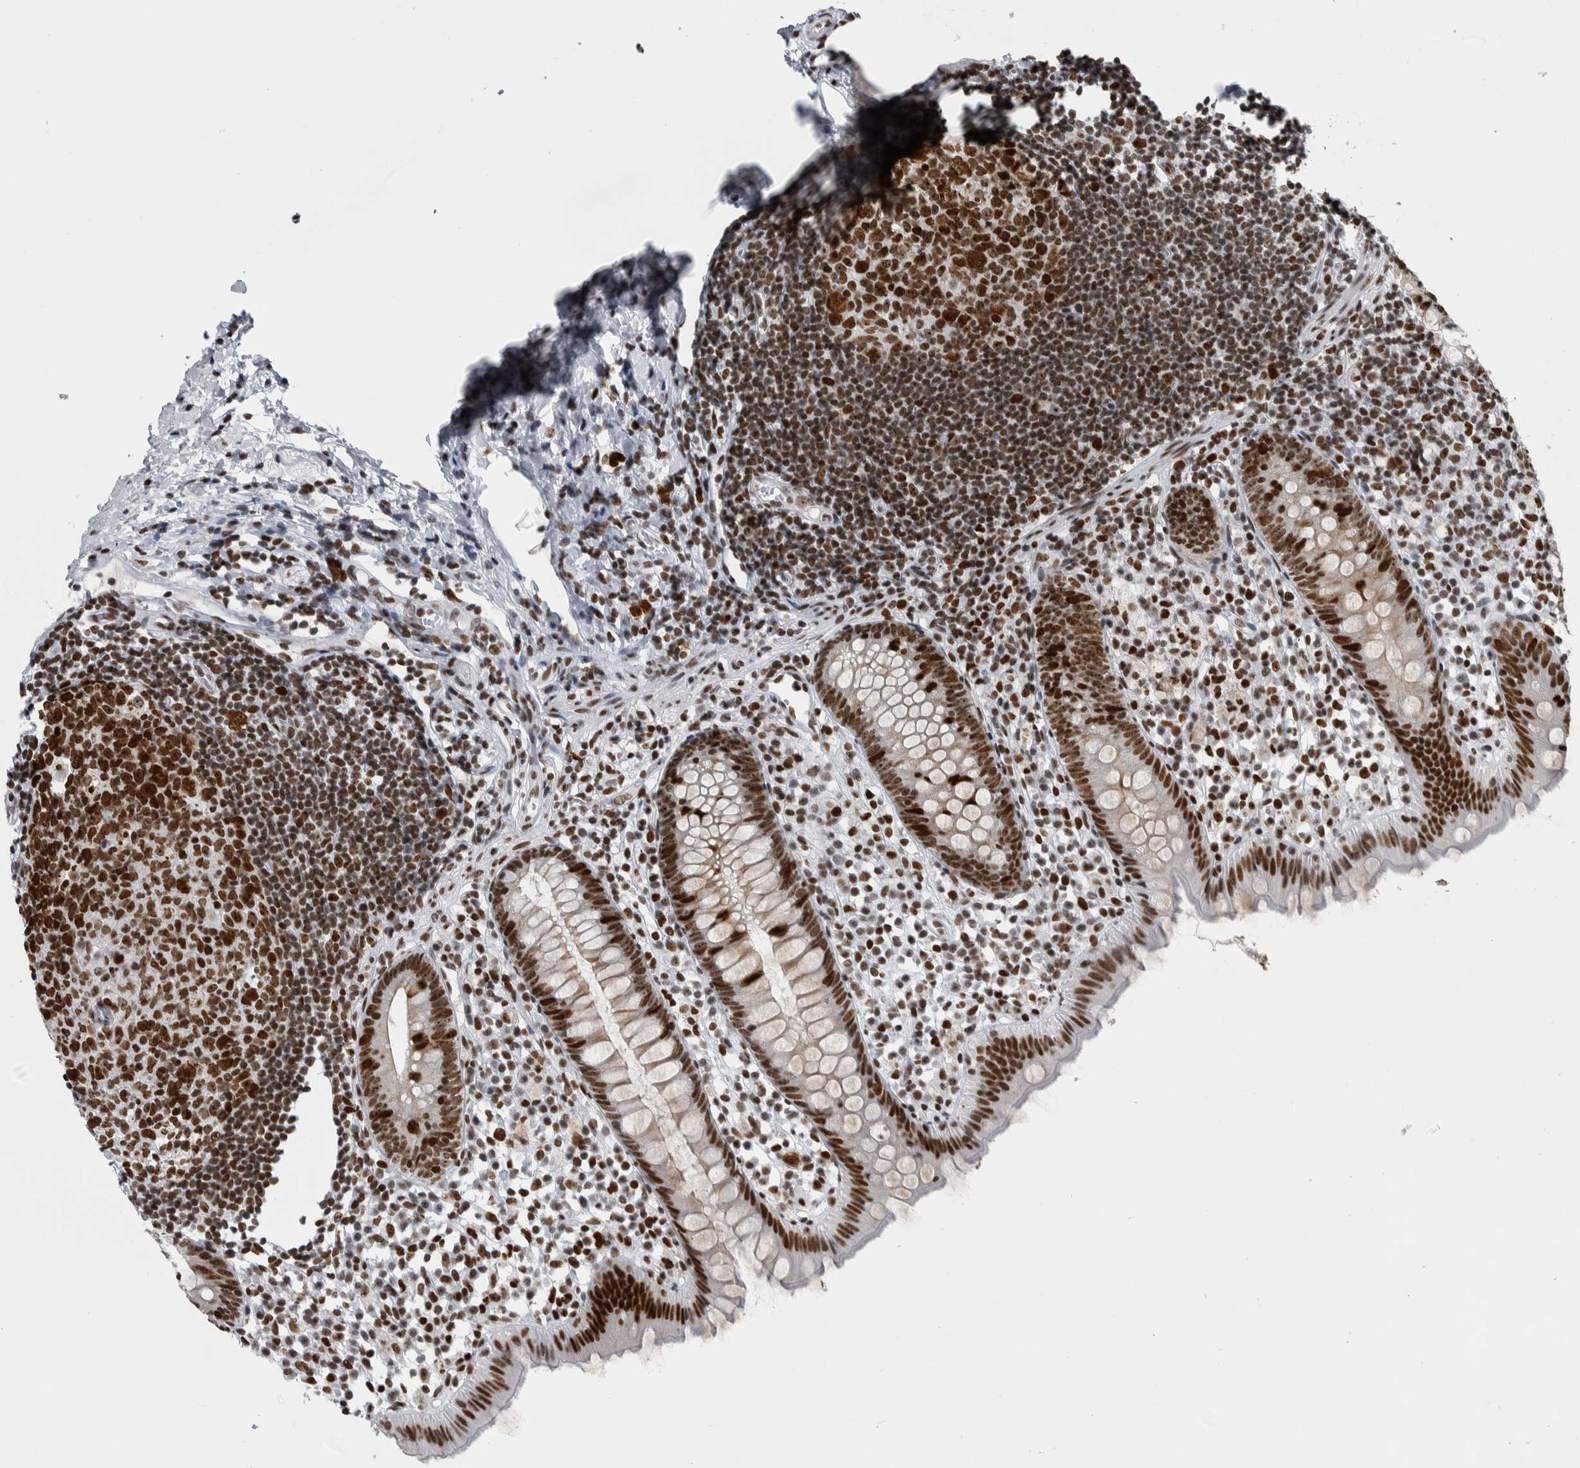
{"staining": {"intensity": "strong", "quantity": ">75%", "location": "nuclear"}, "tissue": "appendix", "cell_type": "Glandular cells", "image_type": "normal", "snomed": [{"axis": "morphology", "description": "Normal tissue, NOS"}, {"axis": "topography", "description": "Appendix"}], "caption": "Protein staining of normal appendix reveals strong nuclear expression in about >75% of glandular cells.", "gene": "TOP2B", "patient": {"sex": "female", "age": 20}}